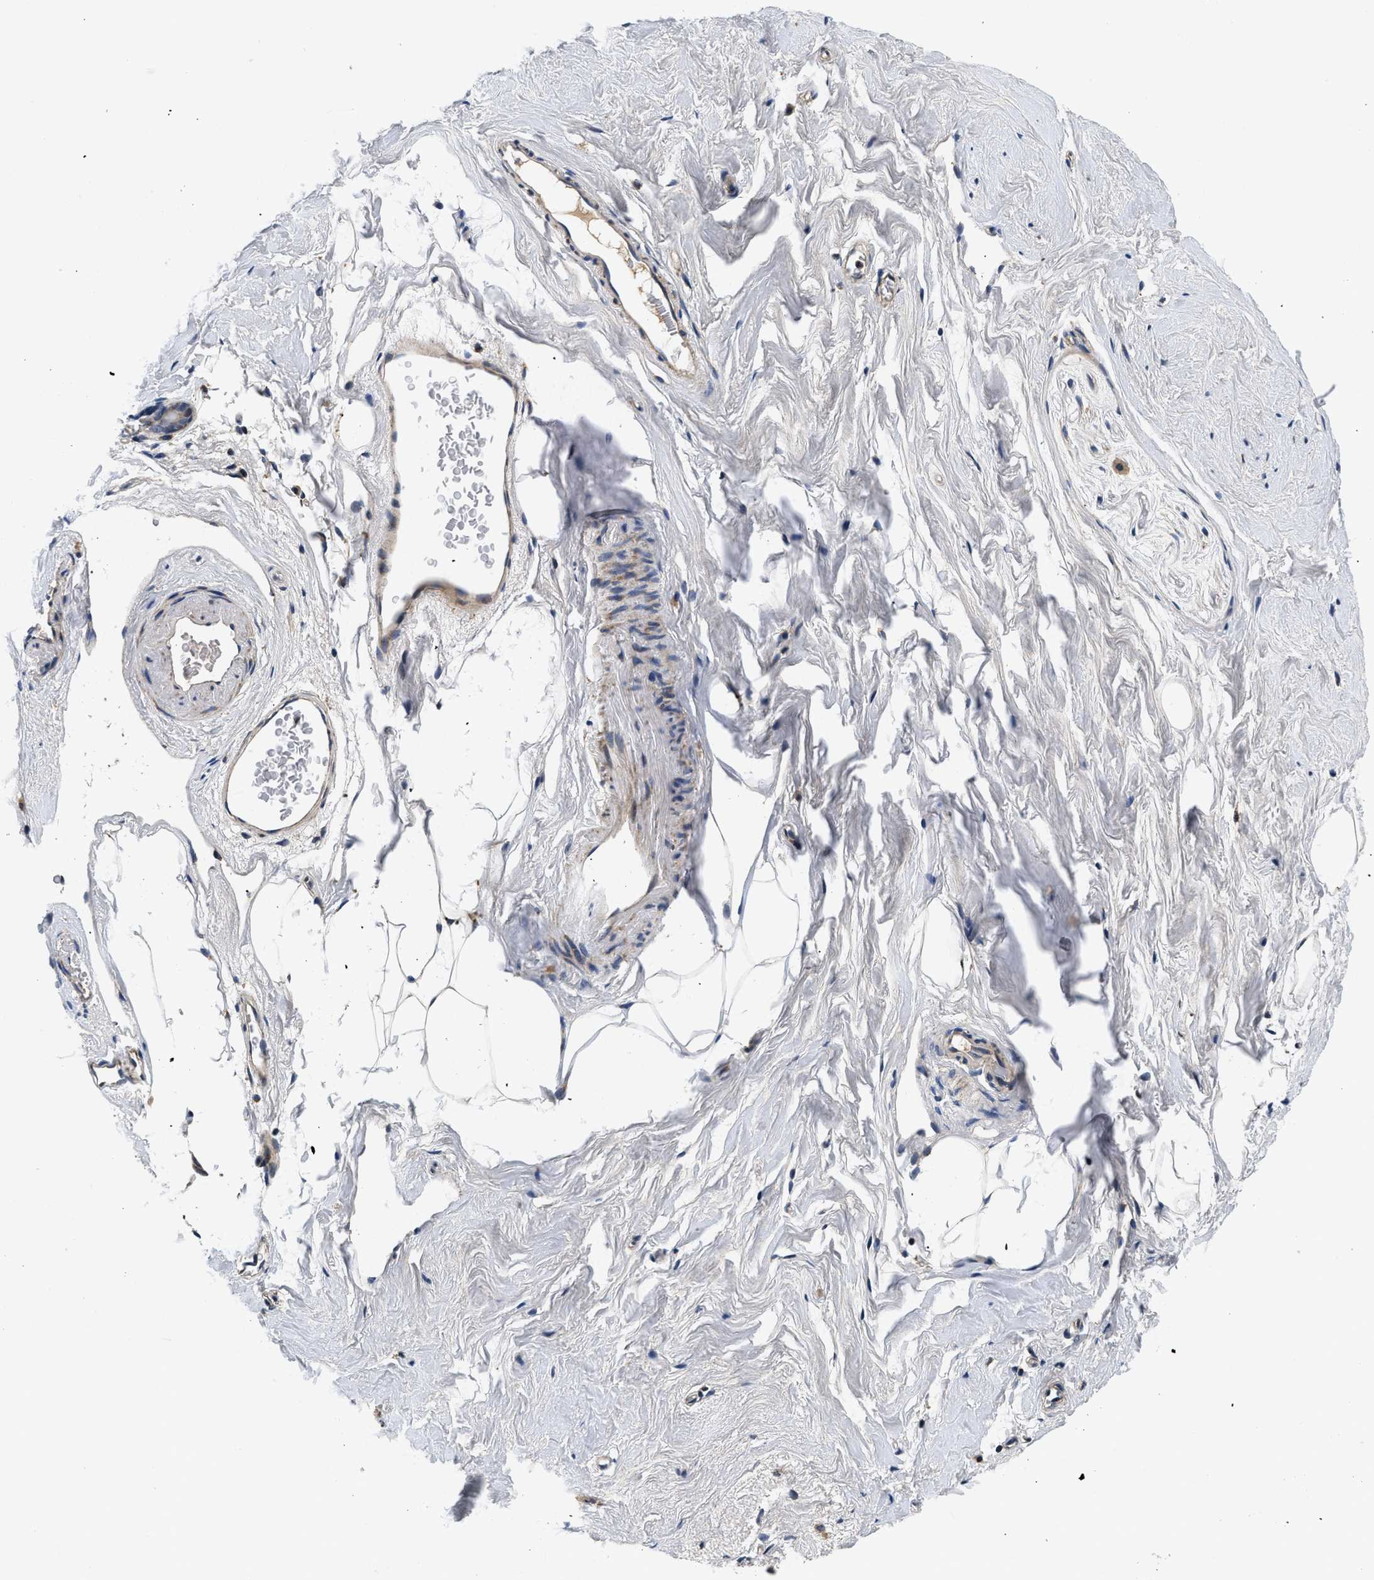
{"staining": {"intensity": "negative", "quantity": "none", "location": "none"}, "tissue": "breast", "cell_type": "Adipocytes", "image_type": "normal", "snomed": [{"axis": "morphology", "description": "Normal tissue, NOS"}, {"axis": "topography", "description": "Breast"}], "caption": "Adipocytes show no significant staining in unremarkable breast. Nuclei are stained in blue.", "gene": "PDP1", "patient": {"sex": "female", "age": 62}}